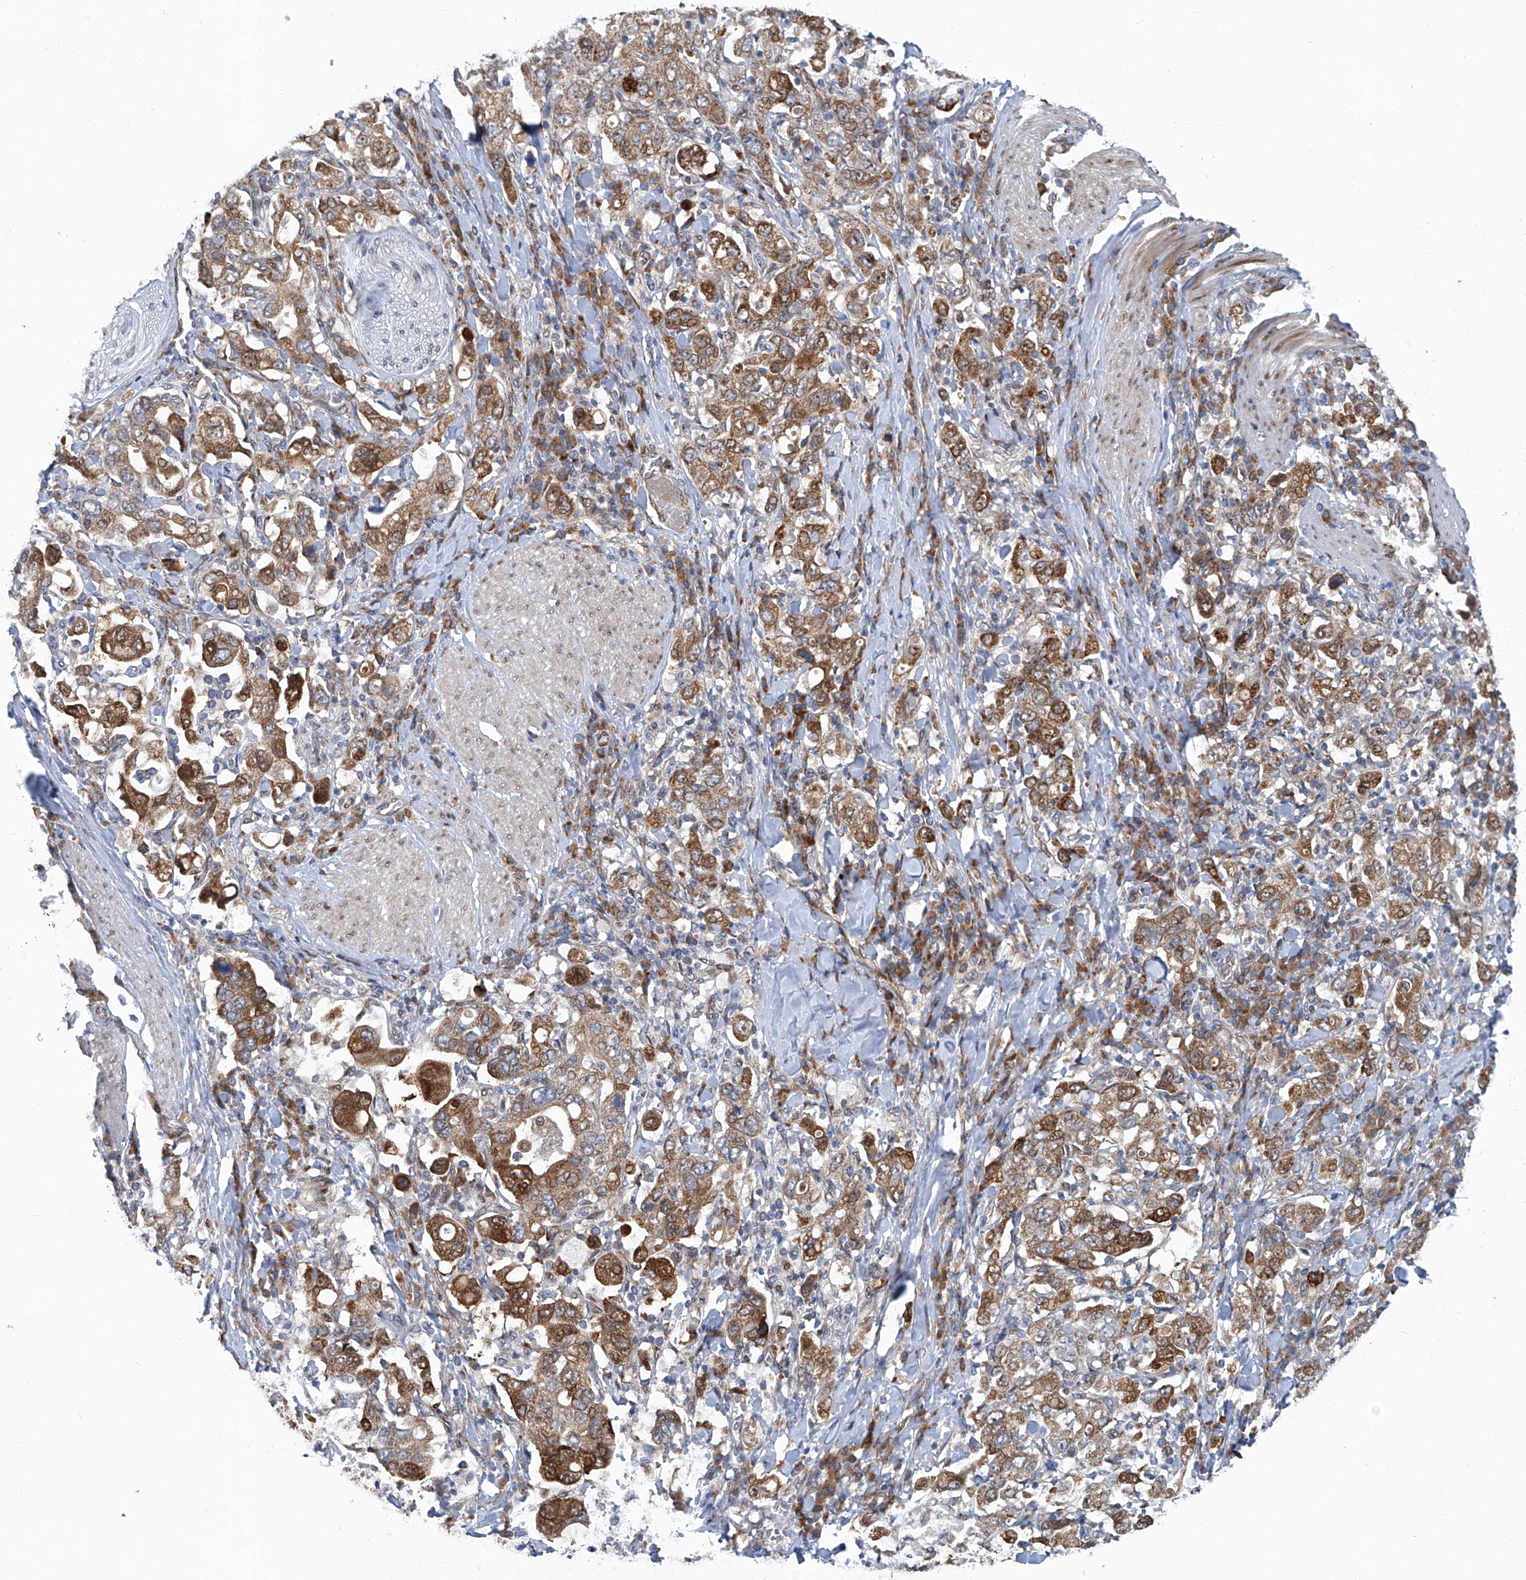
{"staining": {"intensity": "moderate", "quantity": ">75%", "location": "cytoplasmic/membranous"}, "tissue": "stomach cancer", "cell_type": "Tumor cells", "image_type": "cancer", "snomed": [{"axis": "morphology", "description": "Adenocarcinoma, NOS"}, {"axis": "topography", "description": "Stomach, upper"}], "caption": "Immunohistochemistry histopathology image of human stomach cancer (adenocarcinoma) stained for a protein (brown), which shows medium levels of moderate cytoplasmic/membranous positivity in about >75% of tumor cells.", "gene": "GPR132", "patient": {"sex": "male", "age": 62}}